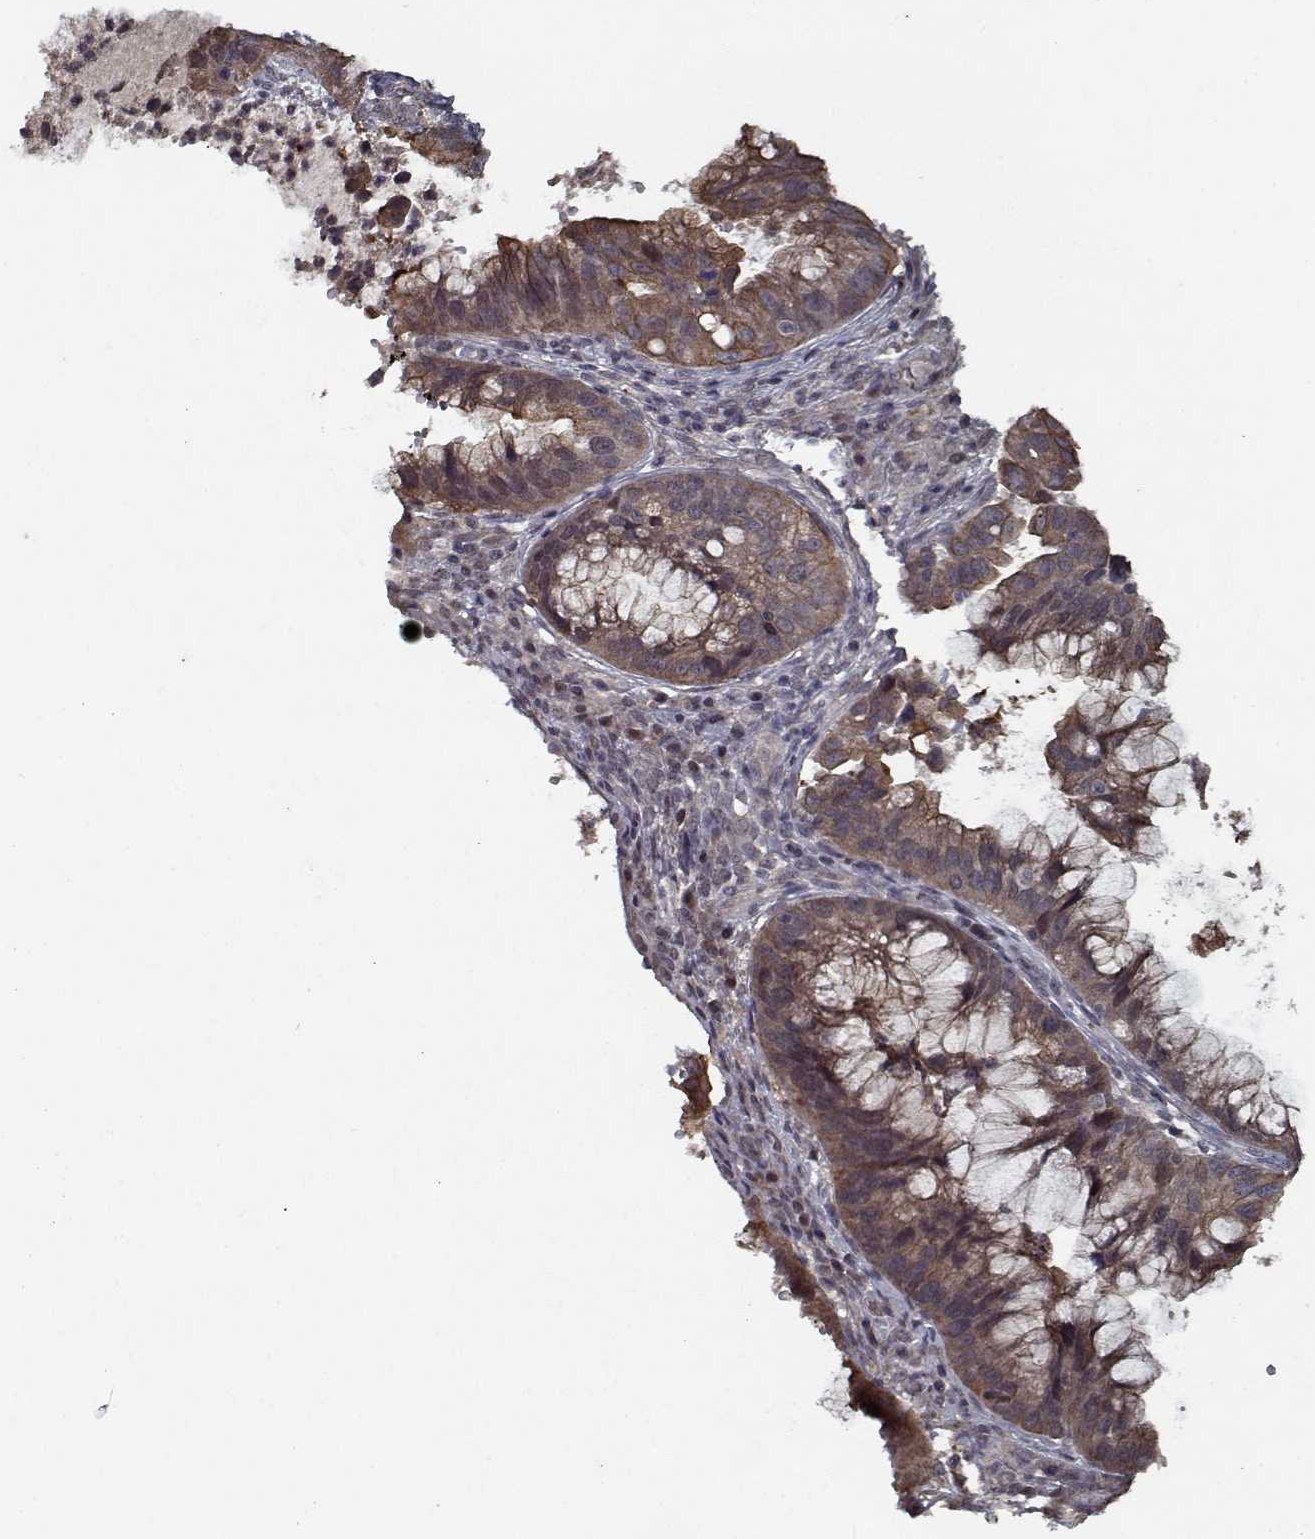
{"staining": {"intensity": "moderate", "quantity": ">75%", "location": "cytoplasmic/membranous"}, "tissue": "cervical cancer", "cell_type": "Tumor cells", "image_type": "cancer", "snomed": [{"axis": "morphology", "description": "Adenocarcinoma, NOS"}, {"axis": "topography", "description": "Cervix"}], "caption": "An immunohistochemistry (IHC) micrograph of neoplastic tissue is shown. Protein staining in brown labels moderate cytoplasmic/membranous positivity in cervical cancer (adenocarcinoma) within tumor cells.", "gene": "NLK", "patient": {"sex": "female", "age": 34}}